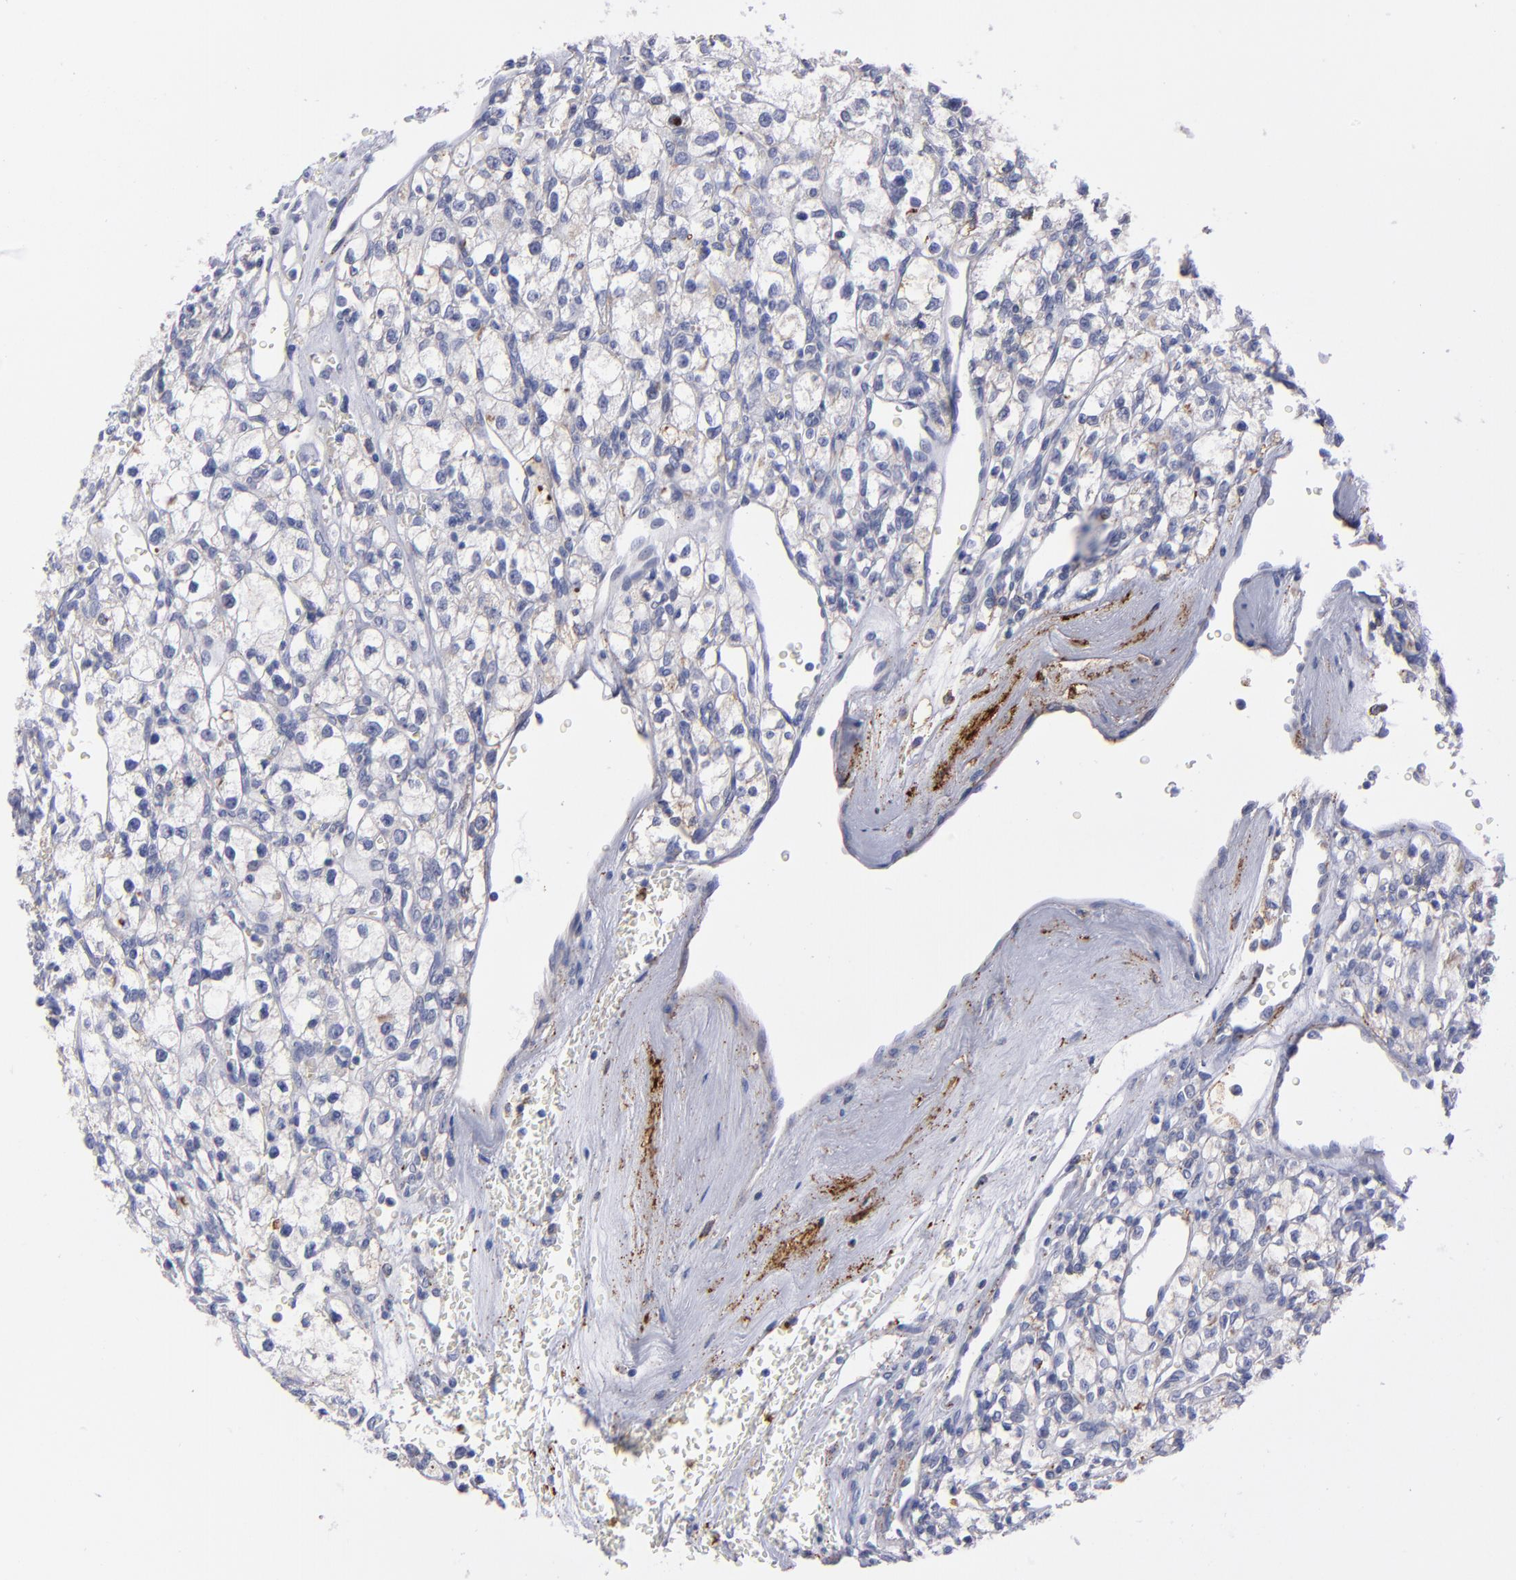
{"staining": {"intensity": "weak", "quantity": "<25%", "location": "cytoplasmic/membranous"}, "tissue": "renal cancer", "cell_type": "Tumor cells", "image_type": "cancer", "snomed": [{"axis": "morphology", "description": "Adenocarcinoma, NOS"}, {"axis": "topography", "description": "Kidney"}], "caption": "An IHC micrograph of renal cancer (adenocarcinoma) is shown. There is no staining in tumor cells of renal cancer (adenocarcinoma).", "gene": "MFGE8", "patient": {"sex": "female", "age": 62}}